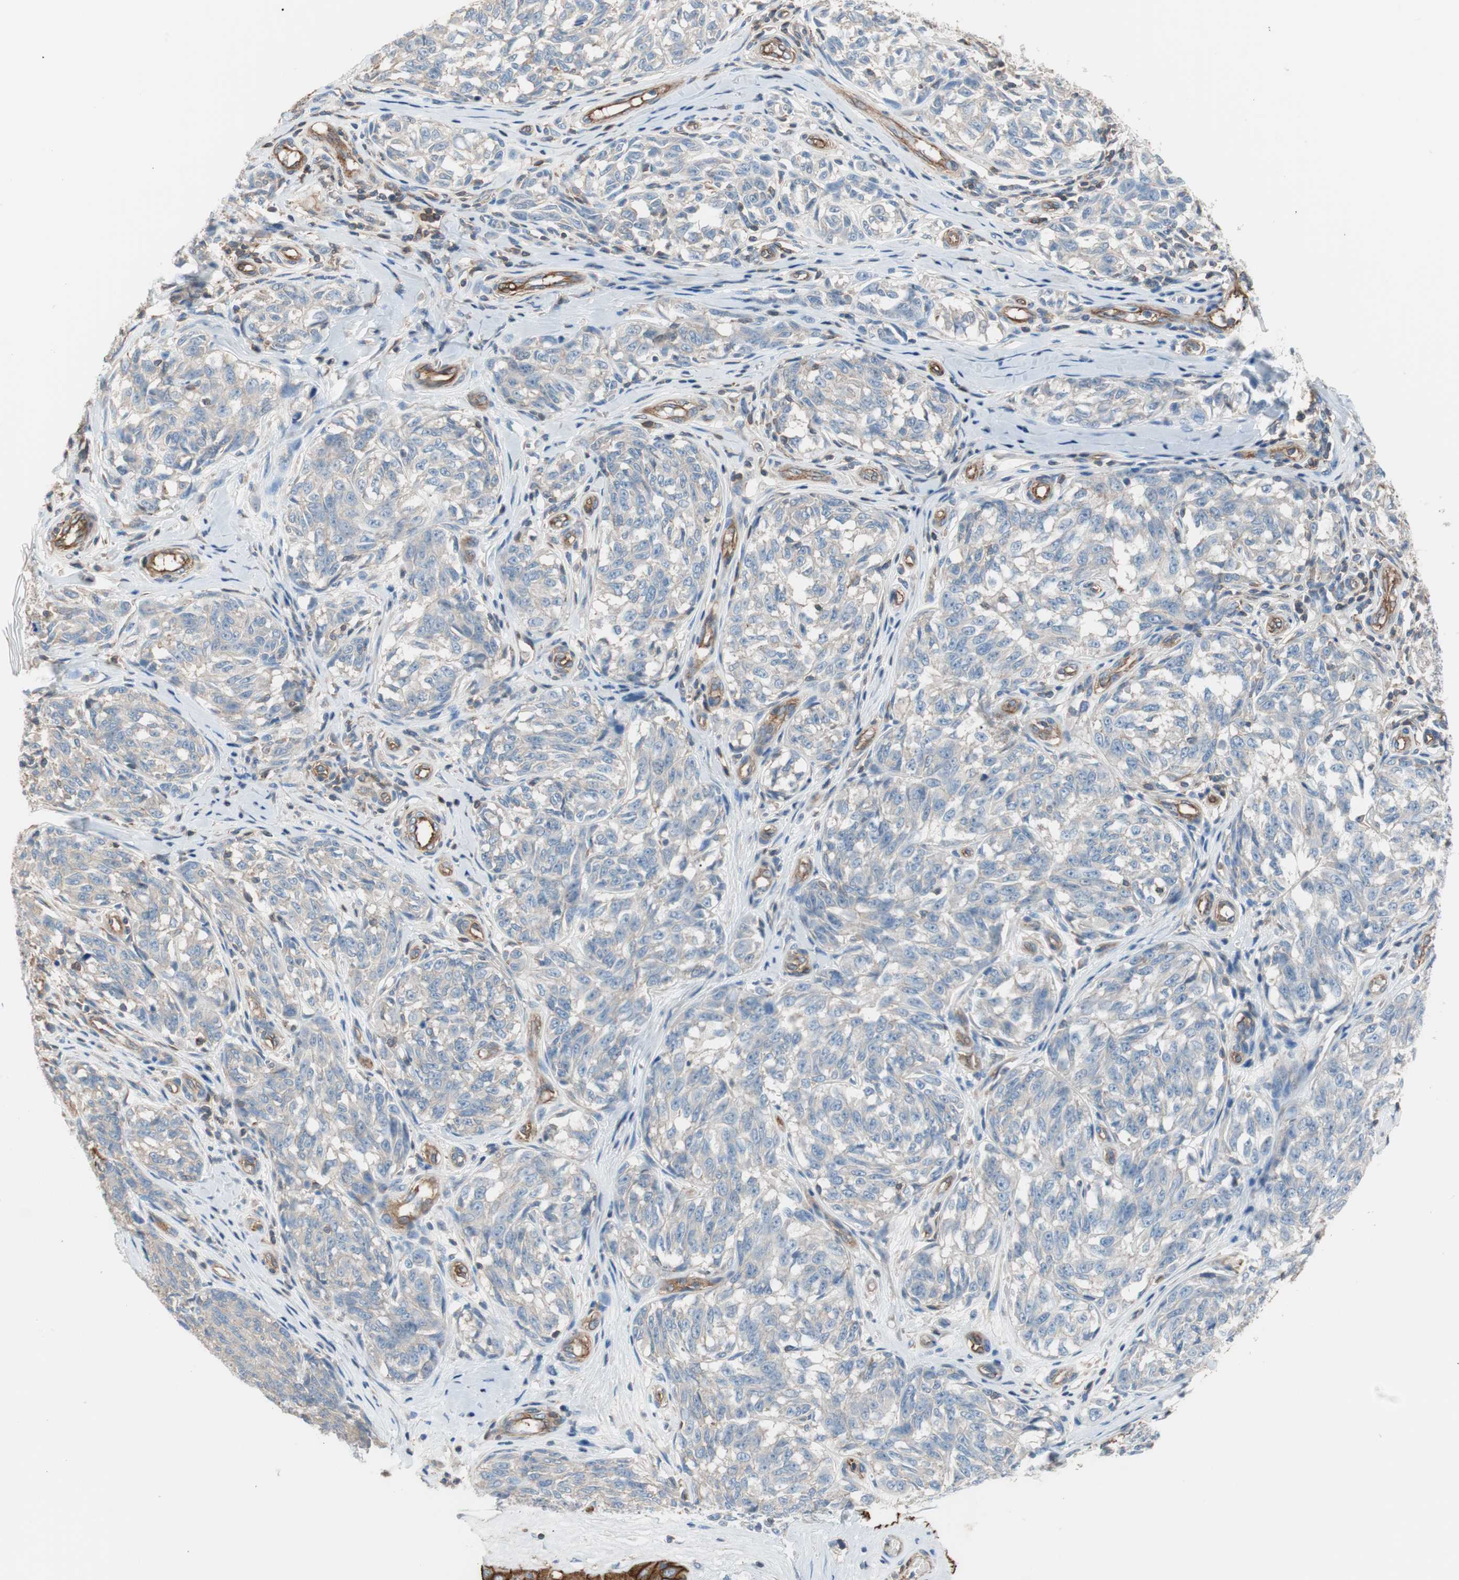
{"staining": {"intensity": "weak", "quantity": "25%-75%", "location": "cytoplasmic/membranous"}, "tissue": "melanoma", "cell_type": "Tumor cells", "image_type": "cancer", "snomed": [{"axis": "morphology", "description": "Malignant melanoma, NOS"}, {"axis": "topography", "description": "Skin"}], "caption": "IHC histopathology image of melanoma stained for a protein (brown), which demonstrates low levels of weak cytoplasmic/membranous staining in approximately 25%-75% of tumor cells.", "gene": "GPR160", "patient": {"sex": "female", "age": 64}}